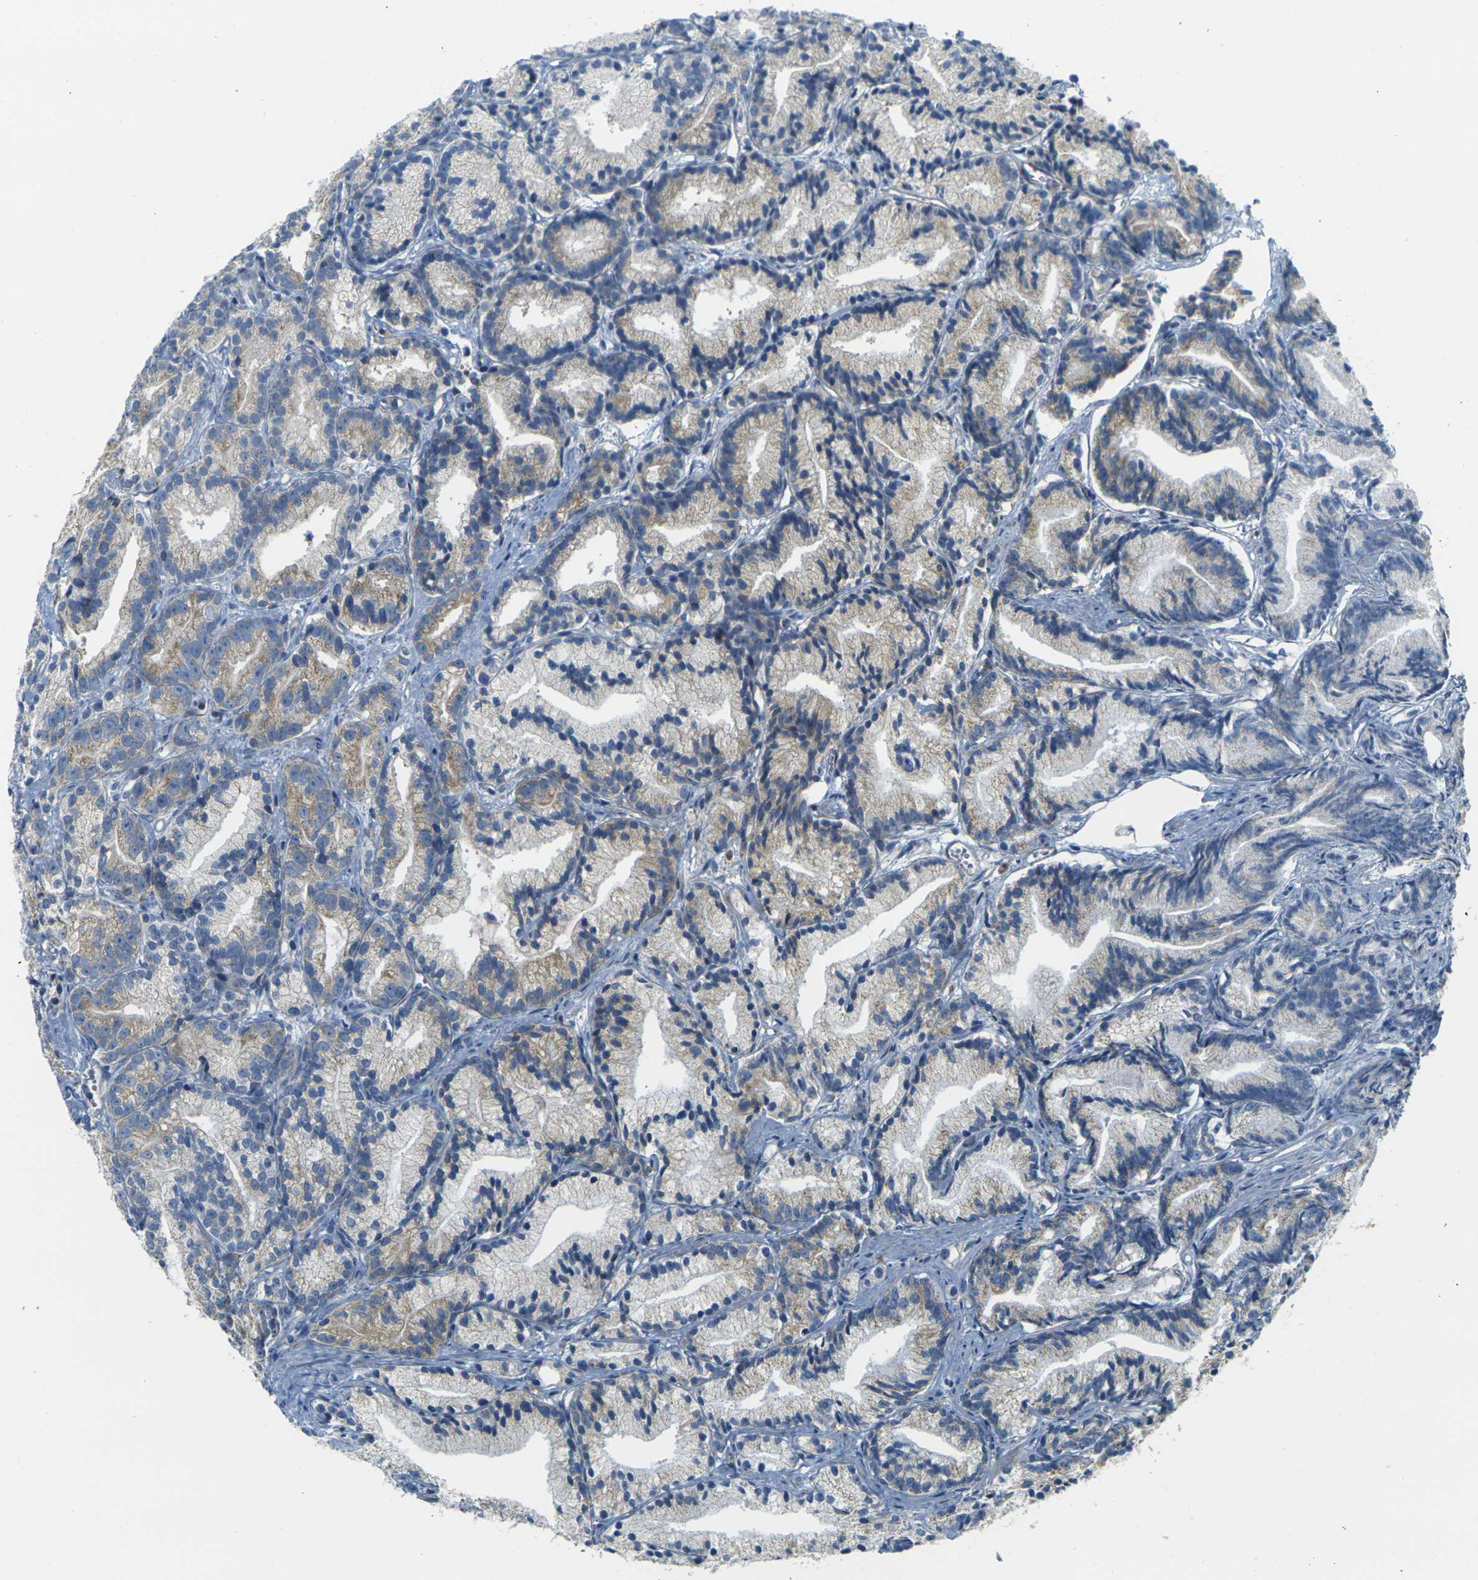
{"staining": {"intensity": "moderate", "quantity": "<25%", "location": "cytoplasmic/membranous"}, "tissue": "prostate cancer", "cell_type": "Tumor cells", "image_type": "cancer", "snomed": [{"axis": "morphology", "description": "Adenocarcinoma, Low grade"}, {"axis": "topography", "description": "Prostate"}], "caption": "About <25% of tumor cells in prostate cancer (adenocarcinoma (low-grade)) show moderate cytoplasmic/membranous protein staining as visualized by brown immunohistochemical staining.", "gene": "PARD6B", "patient": {"sex": "male", "age": 89}}